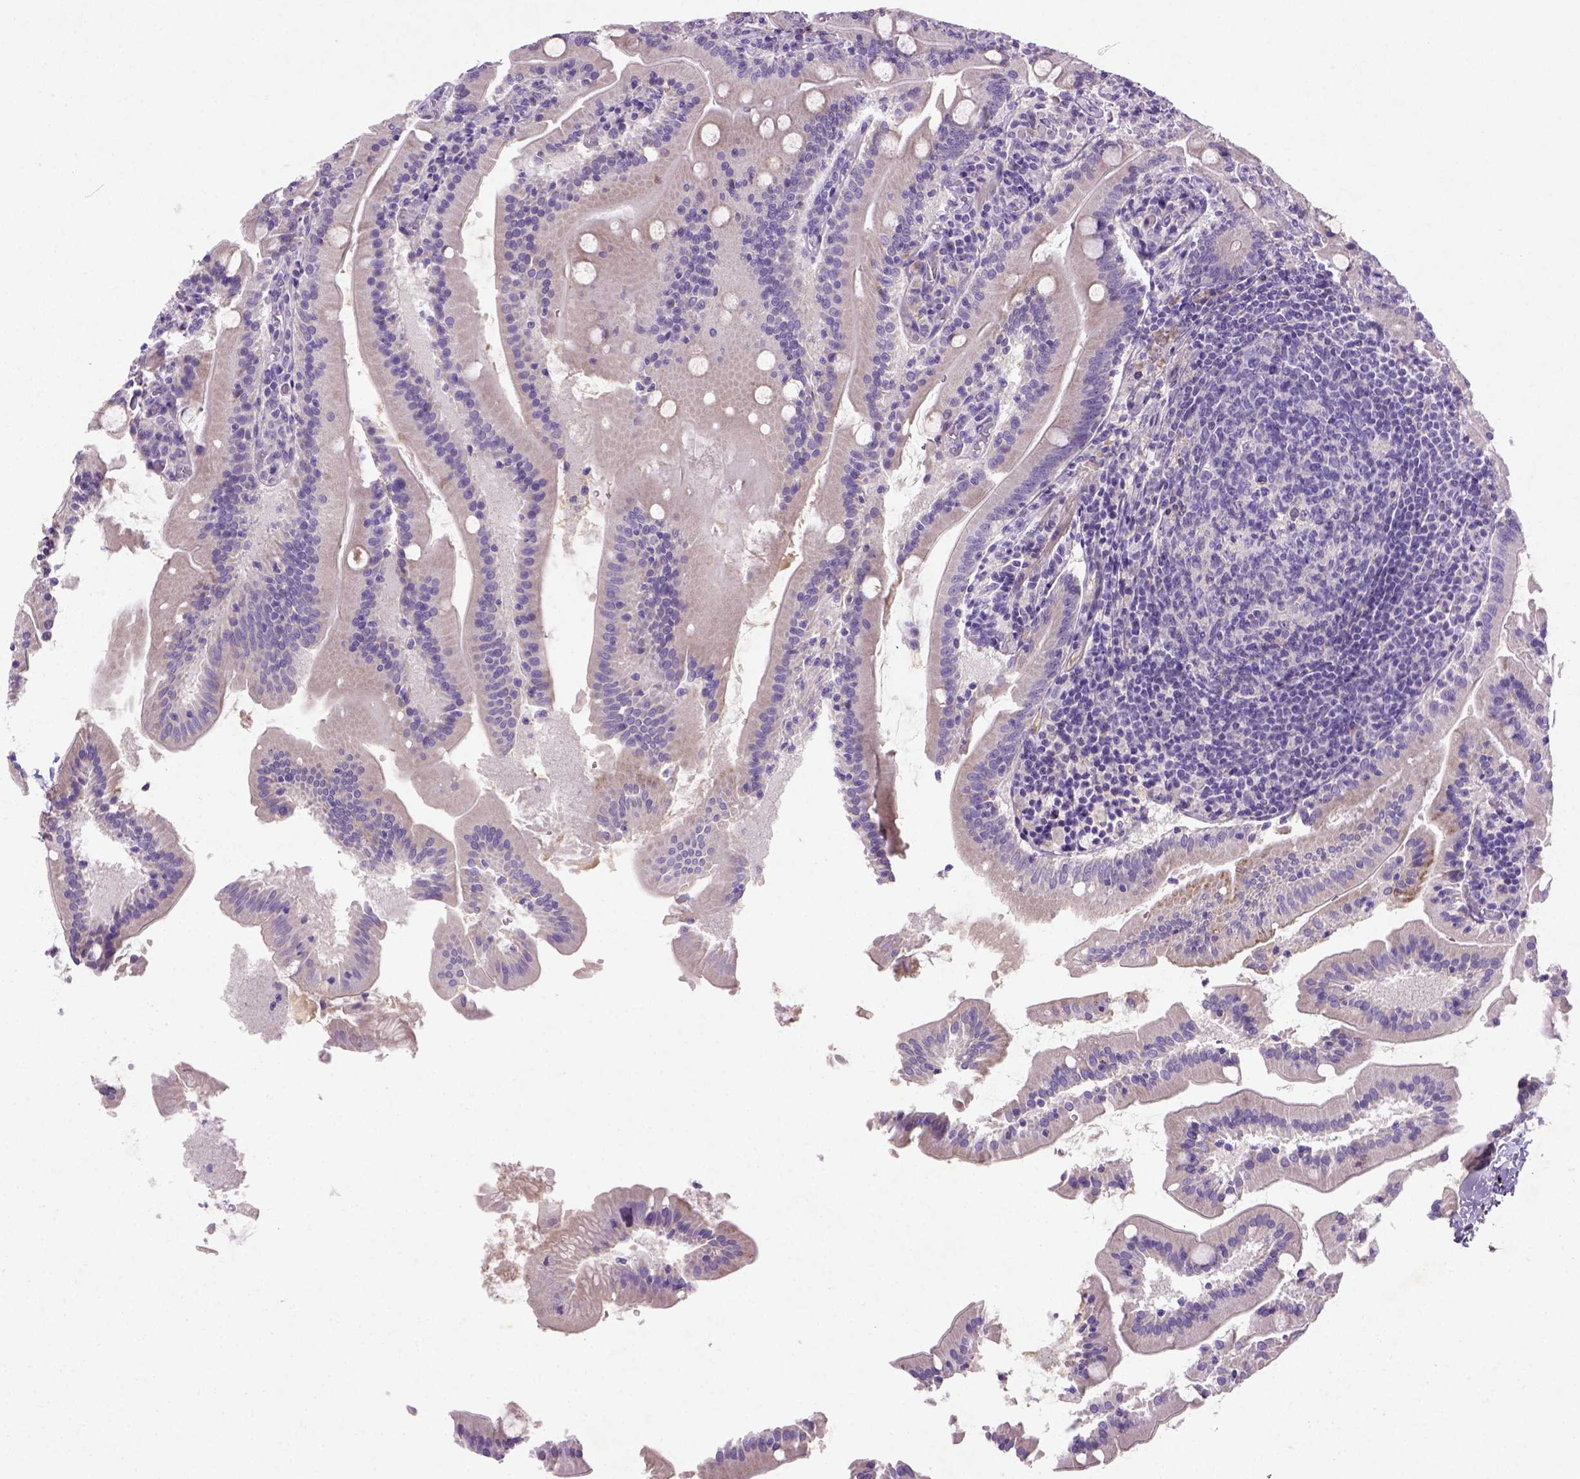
{"staining": {"intensity": "negative", "quantity": "none", "location": "none"}, "tissue": "small intestine", "cell_type": "Glandular cells", "image_type": "normal", "snomed": [{"axis": "morphology", "description": "Normal tissue, NOS"}, {"axis": "topography", "description": "Small intestine"}], "caption": "Immunohistochemistry photomicrograph of normal small intestine: small intestine stained with DAB (3,3'-diaminobenzidine) demonstrates no significant protein positivity in glandular cells.", "gene": "NUDT2", "patient": {"sex": "male", "age": 37}}